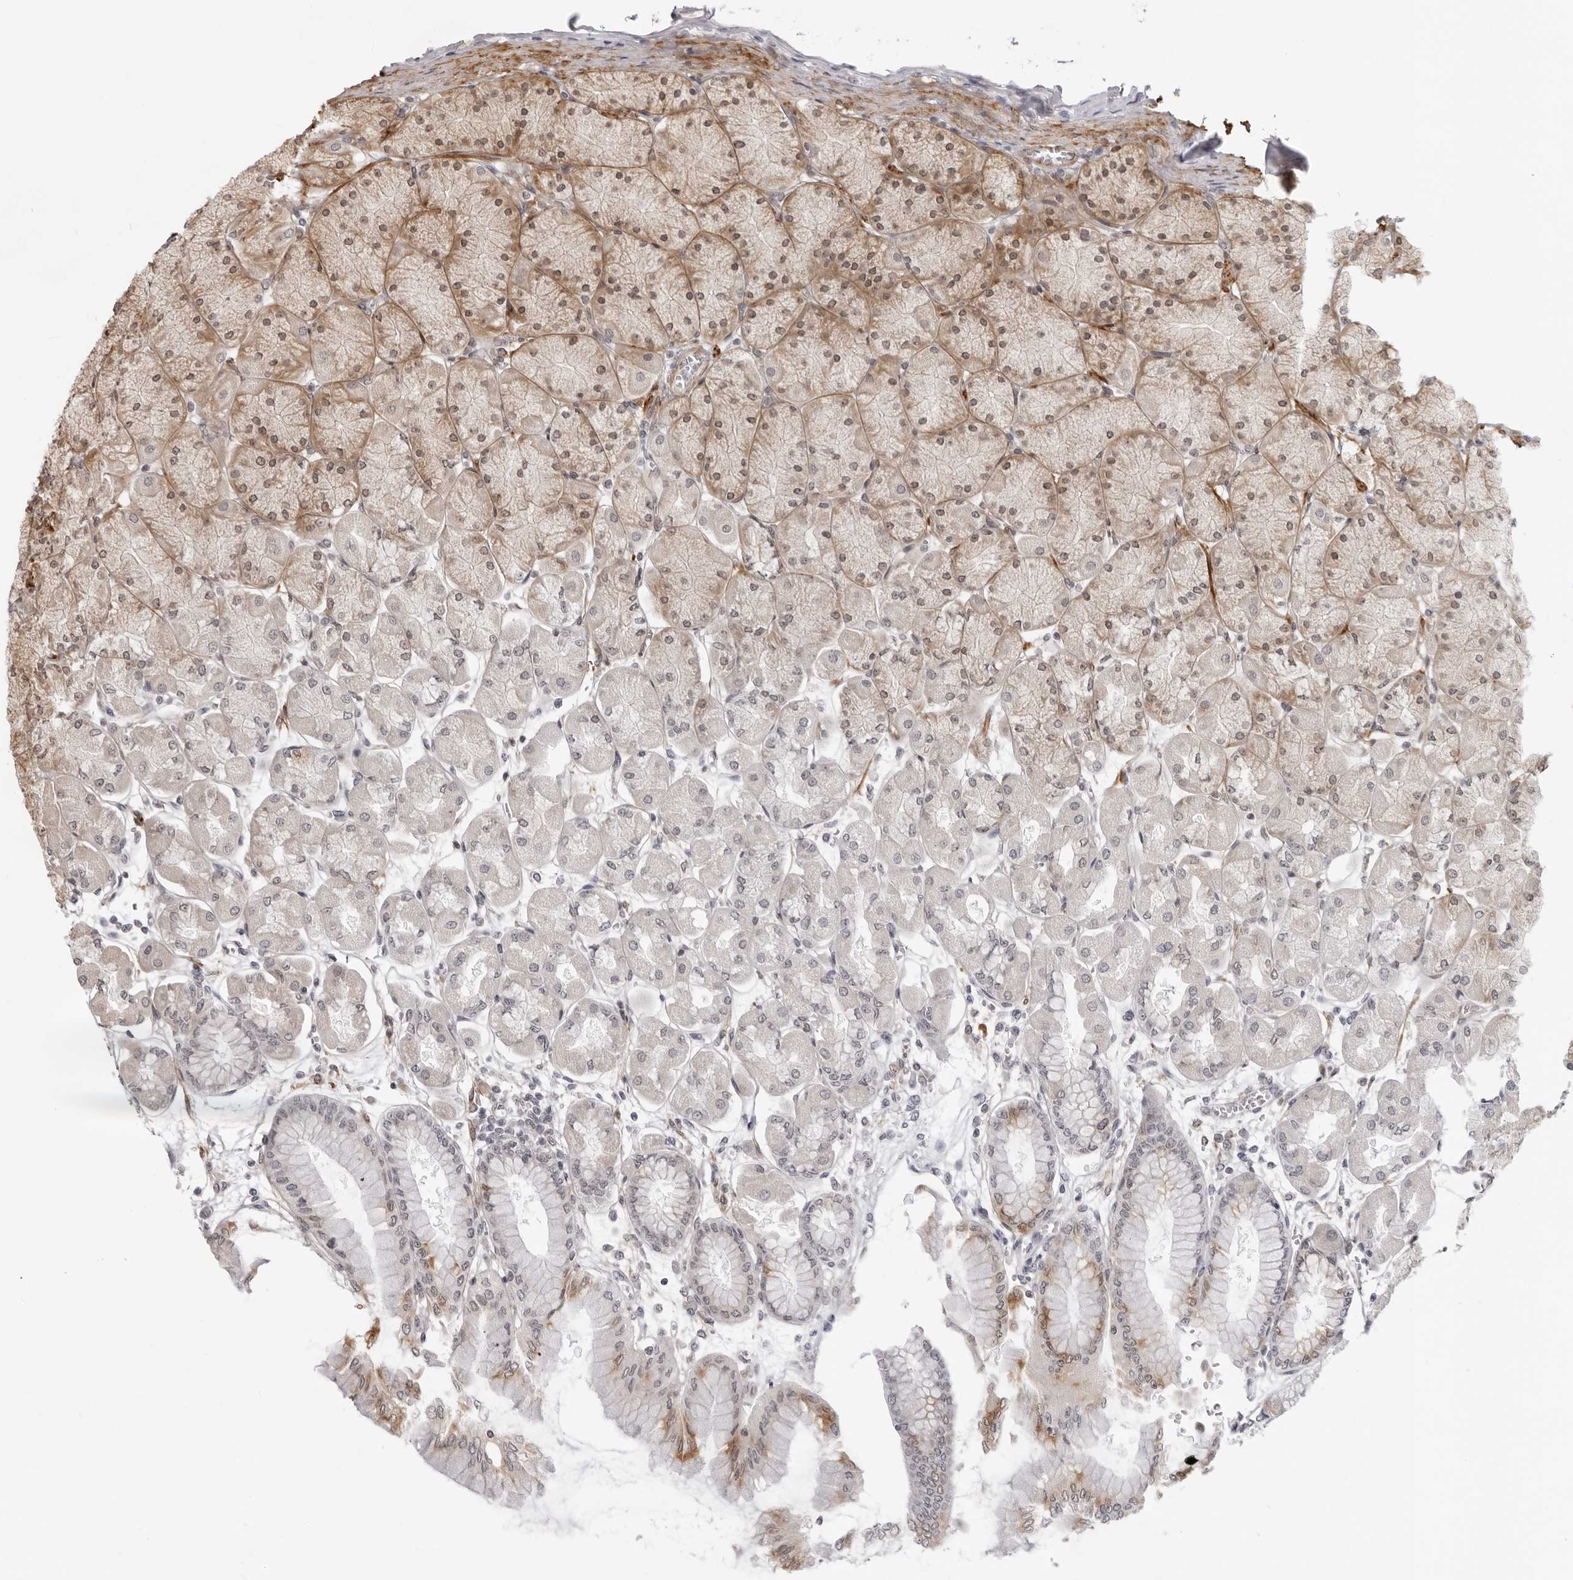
{"staining": {"intensity": "moderate", "quantity": ">75%", "location": "cytoplasmic/membranous,nuclear"}, "tissue": "stomach", "cell_type": "Glandular cells", "image_type": "normal", "snomed": [{"axis": "morphology", "description": "Normal tissue, NOS"}, {"axis": "topography", "description": "Stomach, upper"}], "caption": "This is an image of immunohistochemistry staining of unremarkable stomach, which shows moderate staining in the cytoplasmic/membranous,nuclear of glandular cells.", "gene": "SRGAP2", "patient": {"sex": "female", "age": 56}}